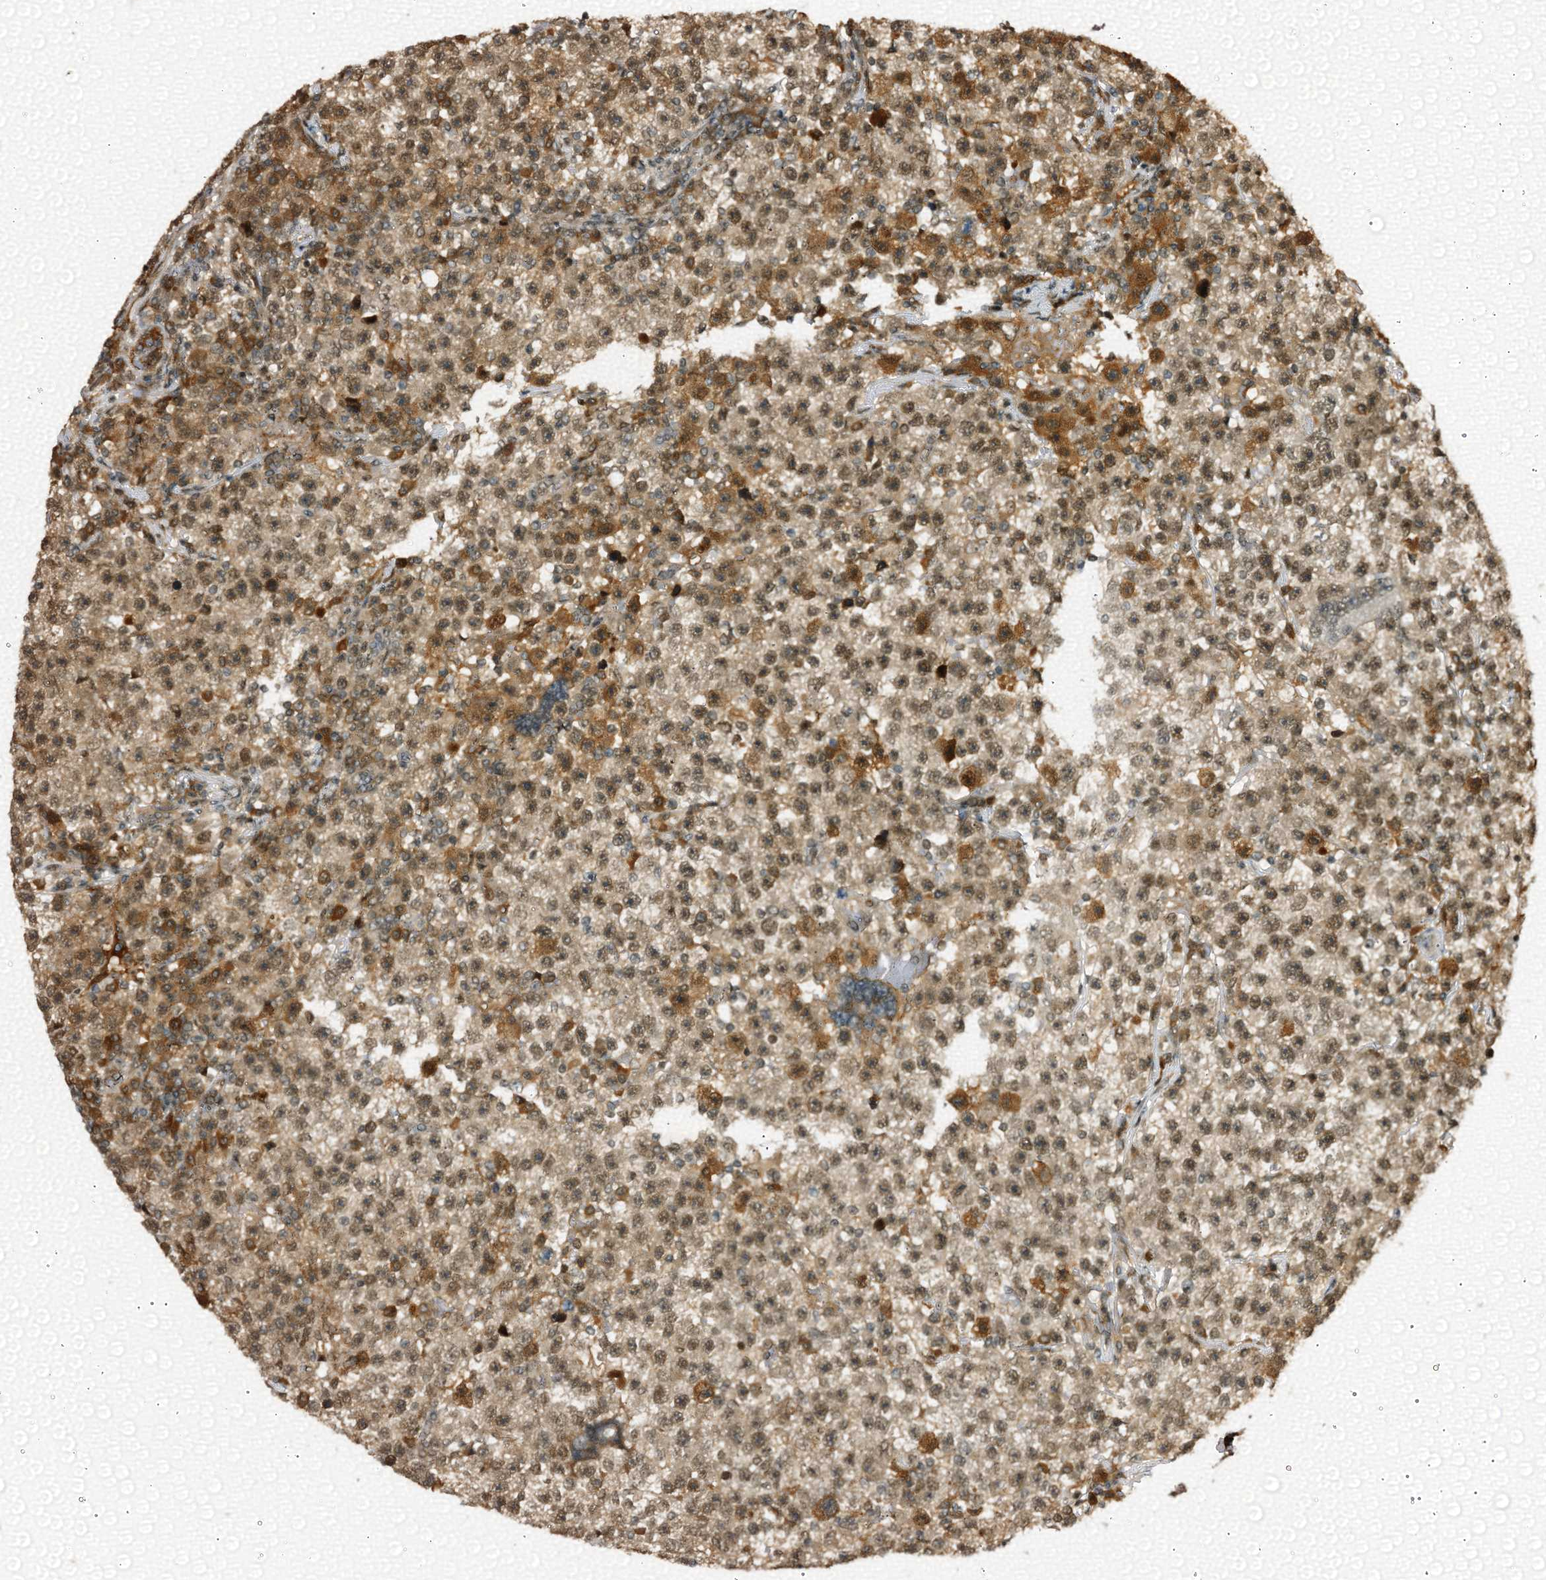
{"staining": {"intensity": "moderate", "quantity": ">75%", "location": "nuclear"}, "tissue": "testis cancer", "cell_type": "Tumor cells", "image_type": "cancer", "snomed": [{"axis": "morphology", "description": "Seminoma, NOS"}, {"axis": "topography", "description": "Testis"}], "caption": "DAB immunohistochemical staining of human testis seminoma demonstrates moderate nuclear protein staining in approximately >75% of tumor cells. (DAB (3,3'-diaminobenzidine) = brown stain, brightfield microscopy at high magnification).", "gene": "TRAPPC4", "patient": {"sex": "male", "age": 22}}